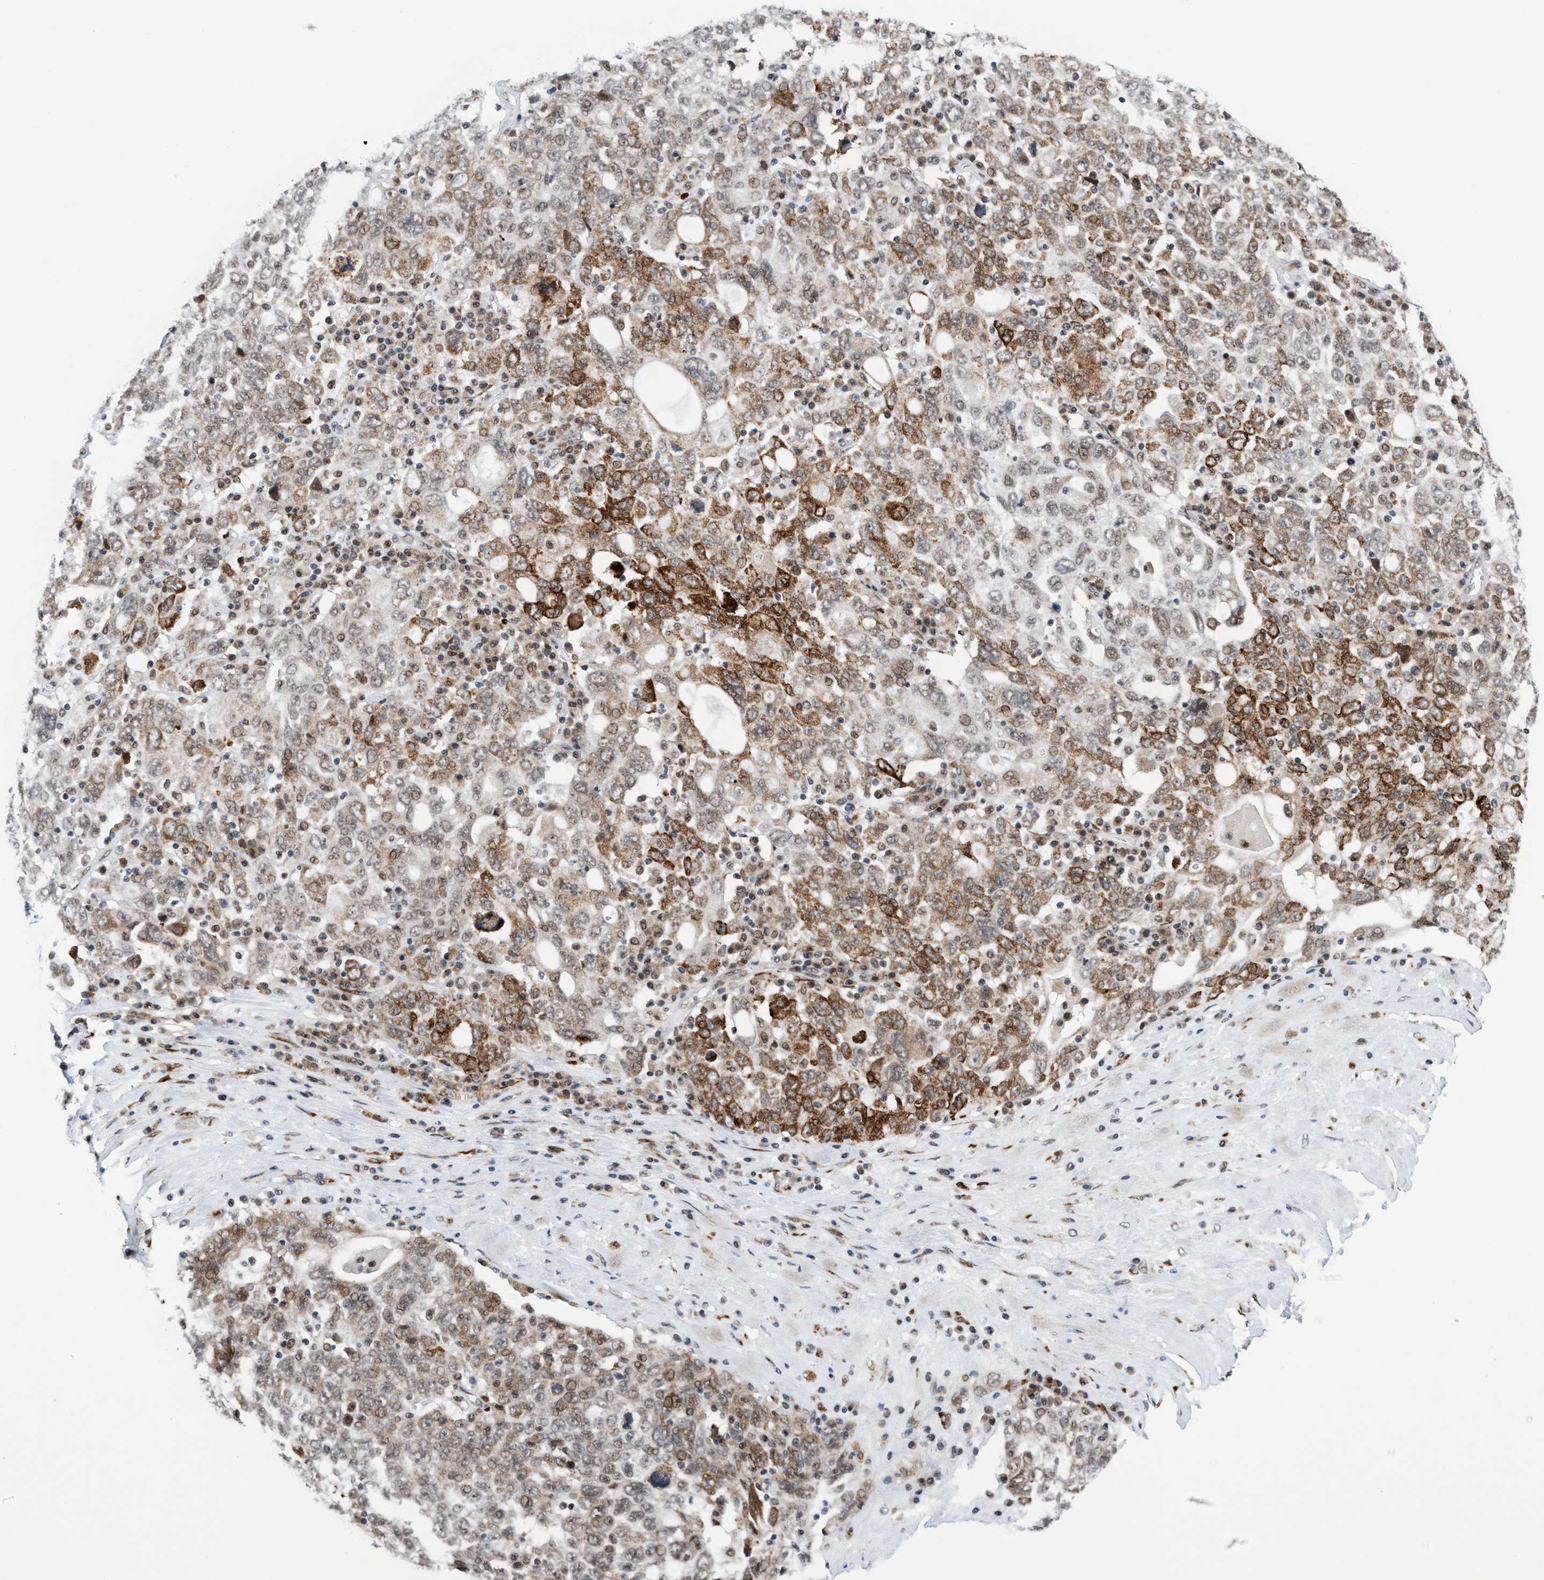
{"staining": {"intensity": "moderate", "quantity": ">75%", "location": "cytoplasmic/membranous"}, "tissue": "ovarian cancer", "cell_type": "Tumor cells", "image_type": "cancer", "snomed": [{"axis": "morphology", "description": "Carcinoma, endometroid"}, {"axis": "topography", "description": "Ovary"}], "caption": "Protein staining of ovarian cancer (endometroid carcinoma) tissue shows moderate cytoplasmic/membranous staining in about >75% of tumor cells.", "gene": "GLT6D1", "patient": {"sex": "female", "age": 62}}